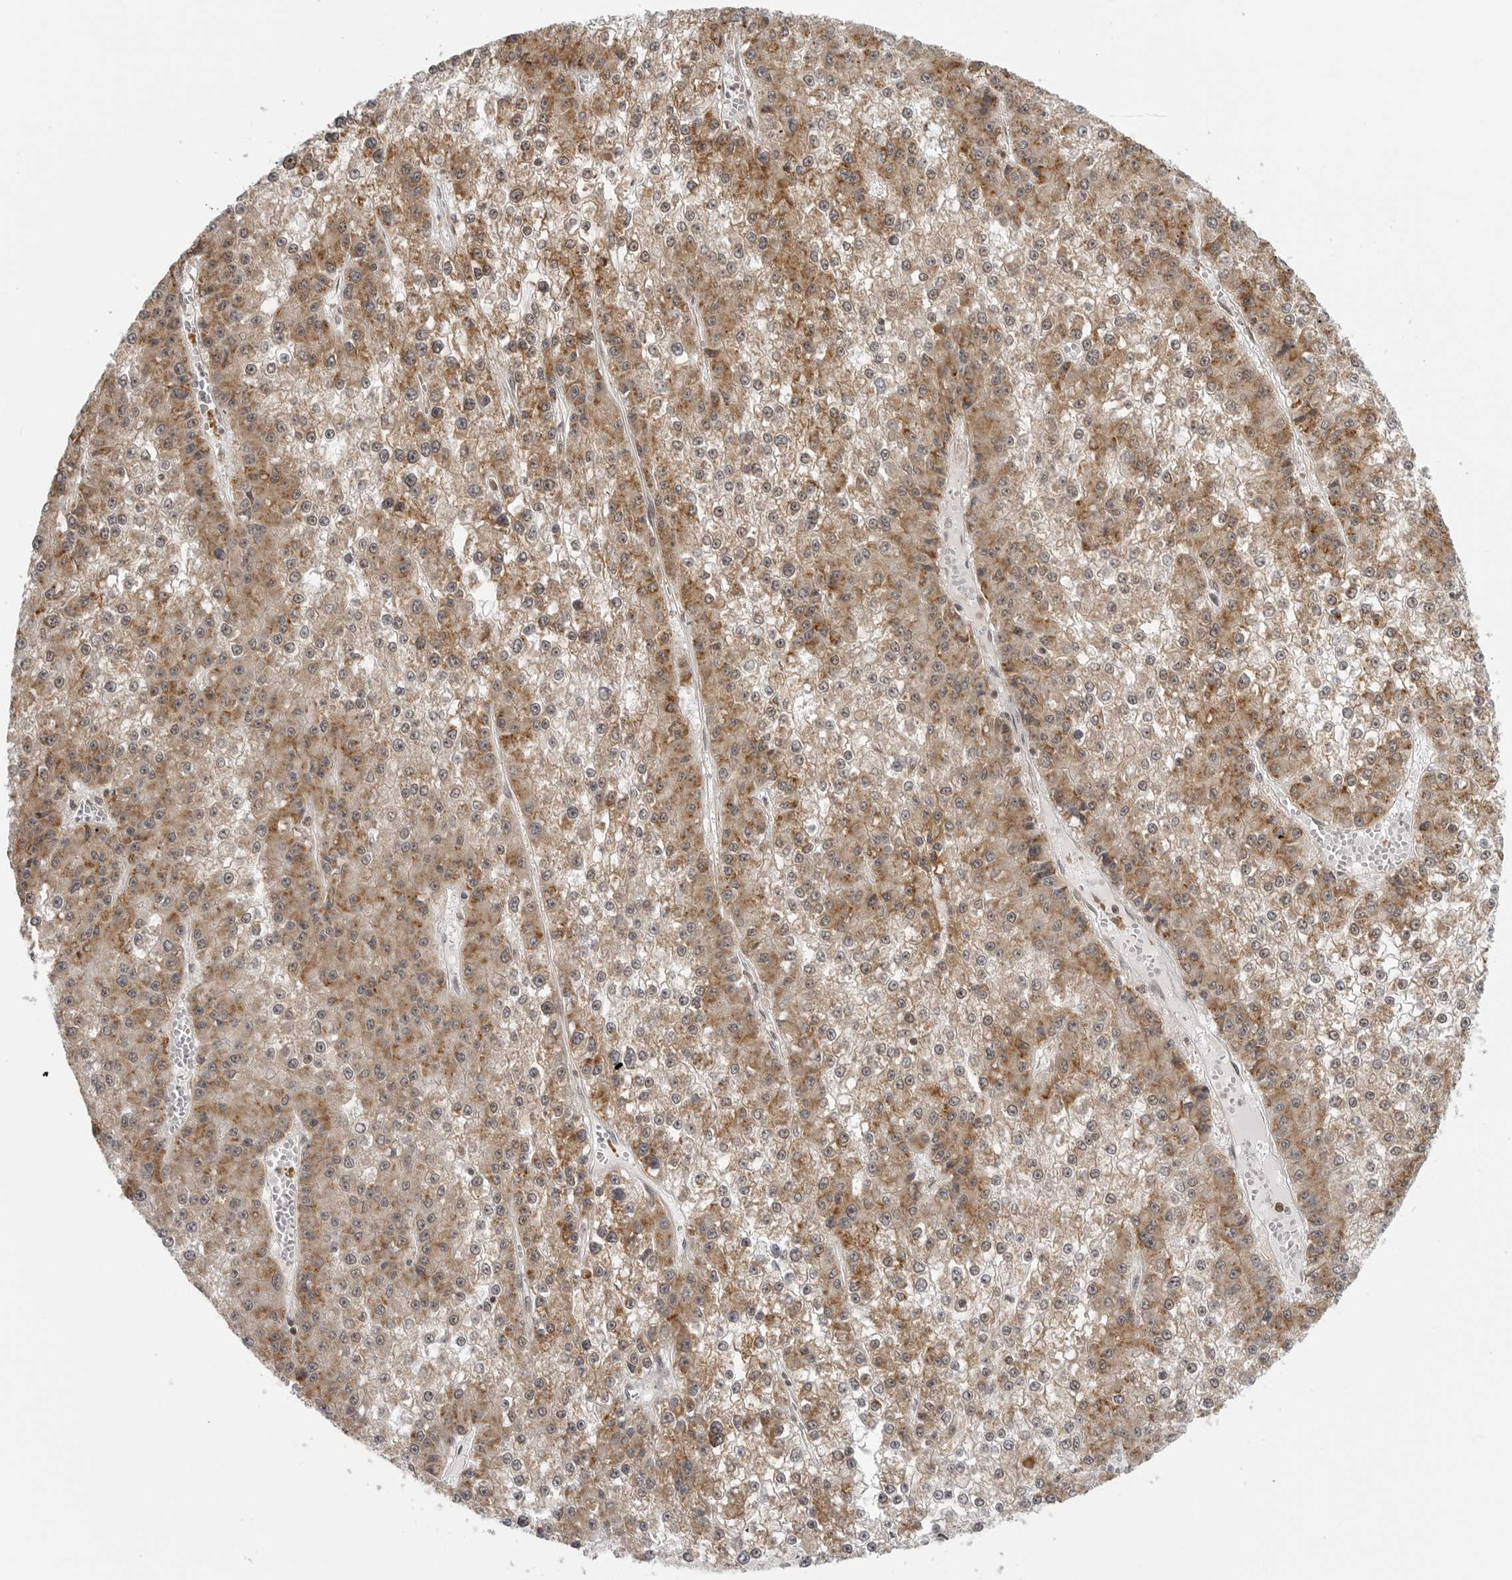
{"staining": {"intensity": "moderate", "quantity": ">75%", "location": "cytoplasmic/membranous"}, "tissue": "liver cancer", "cell_type": "Tumor cells", "image_type": "cancer", "snomed": [{"axis": "morphology", "description": "Carcinoma, Hepatocellular, NOS"}, {"axis": "topography", "description": "Liver"}], "caption": "Immunohistochemistry (IHC) of human liver cancer displays medium levels of moderate cytoplasmic/membranous positivity in approximately >75% of tumor cells.", "gene": "COPA", "patient": {"sex": "female", "age": 73}}